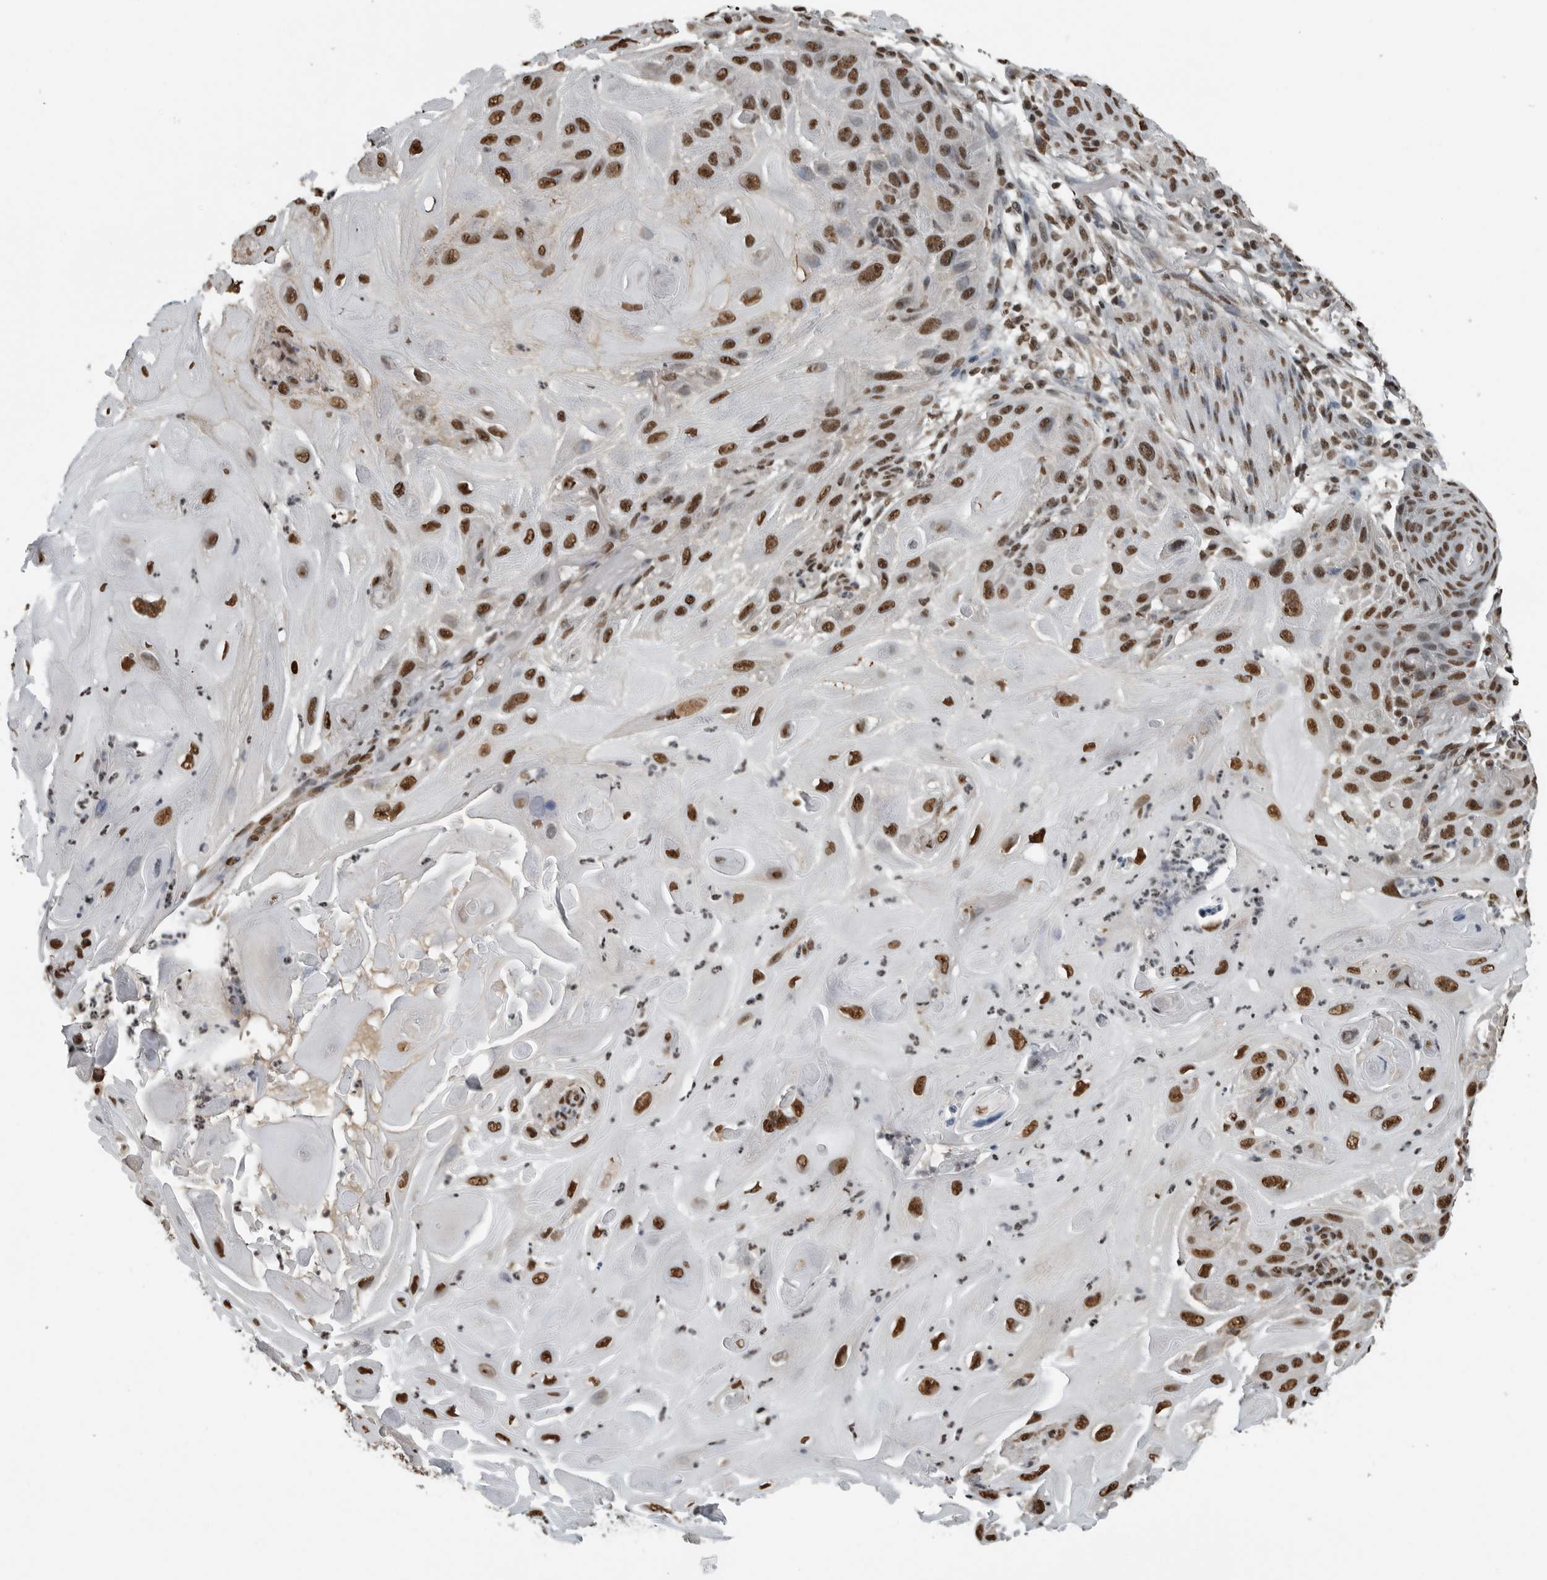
{"staining": {"intensity": "strong", "quantity": ">75%", "location": "nuclear"}, "tissue": "skin cancer", "cell_type": "Tumor cells", "image_type": "cancer", "snomed": [{"axis": "morphology", "description": "Squamous cell carcinoma, NOS"}, {"axis": "topography", "description": "Skin"}], "caption": "Approximately >75% of tumor cells in skin cancer reveal strong nuclear protein expression as visualized by brown immunohistochemical staining.", "gene": "TGS1", "patient": {"sex": "female", "age": 77}}